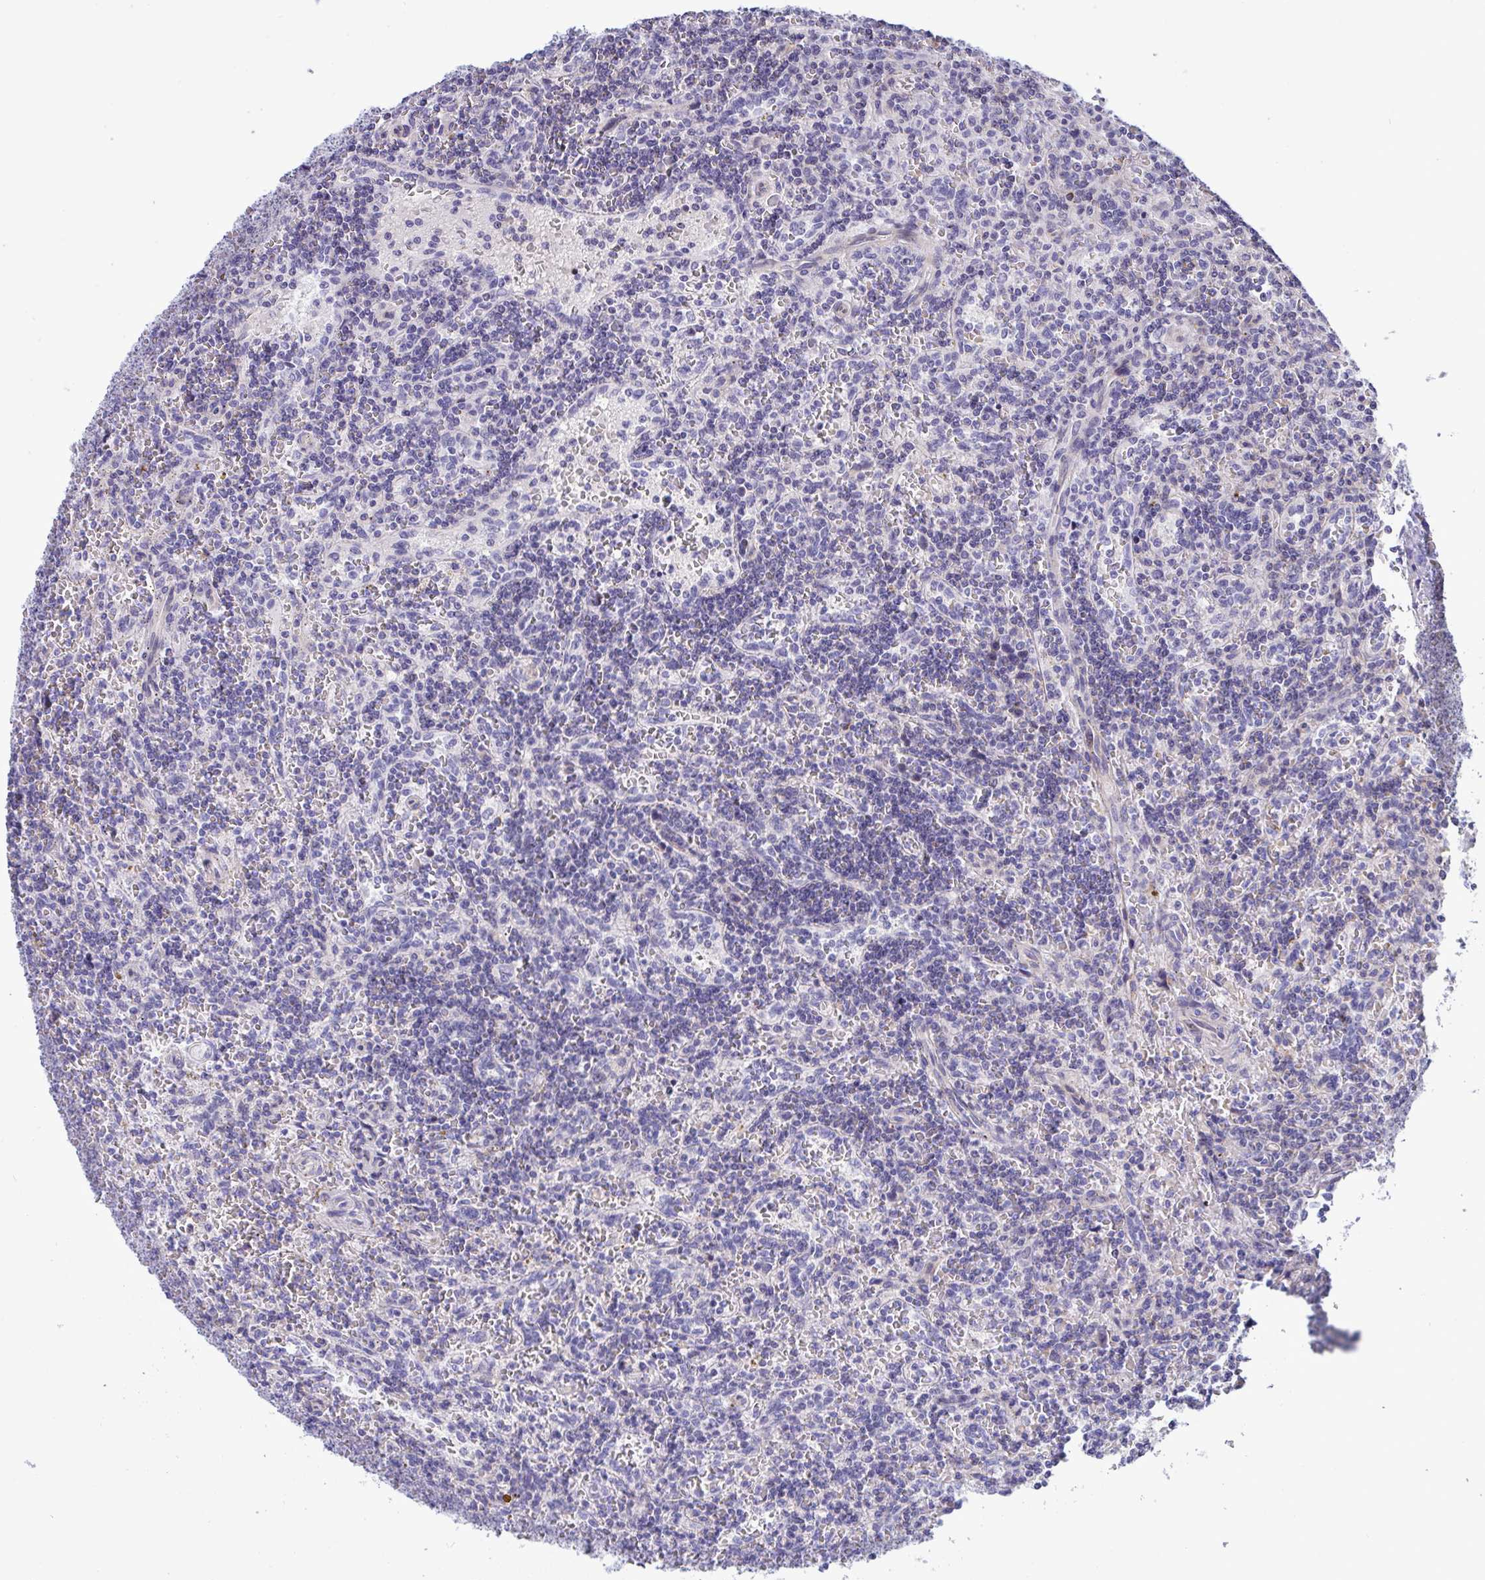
{"staining": {"intensity": "negative", "quantity": "none", "location": "none"}, "tissue": "lymphoma", "cell_type": "Tumor cells", "image_type": "cancer", "snomed": [{"axis": "morphology", "description": "Malignant lymphoma, non-Hodgkin's type, Low grade"}, {"axis": "topography", "description": "Spleen"}], "caption": "This is a histopathology image of immunohistochemistry staining of low-grade malignant lymphoma, non-Hodgkin's type, which shows no staining in tumor cells.", "gene": "NTN1", "patient": {"sex": "male", "age": 73}}